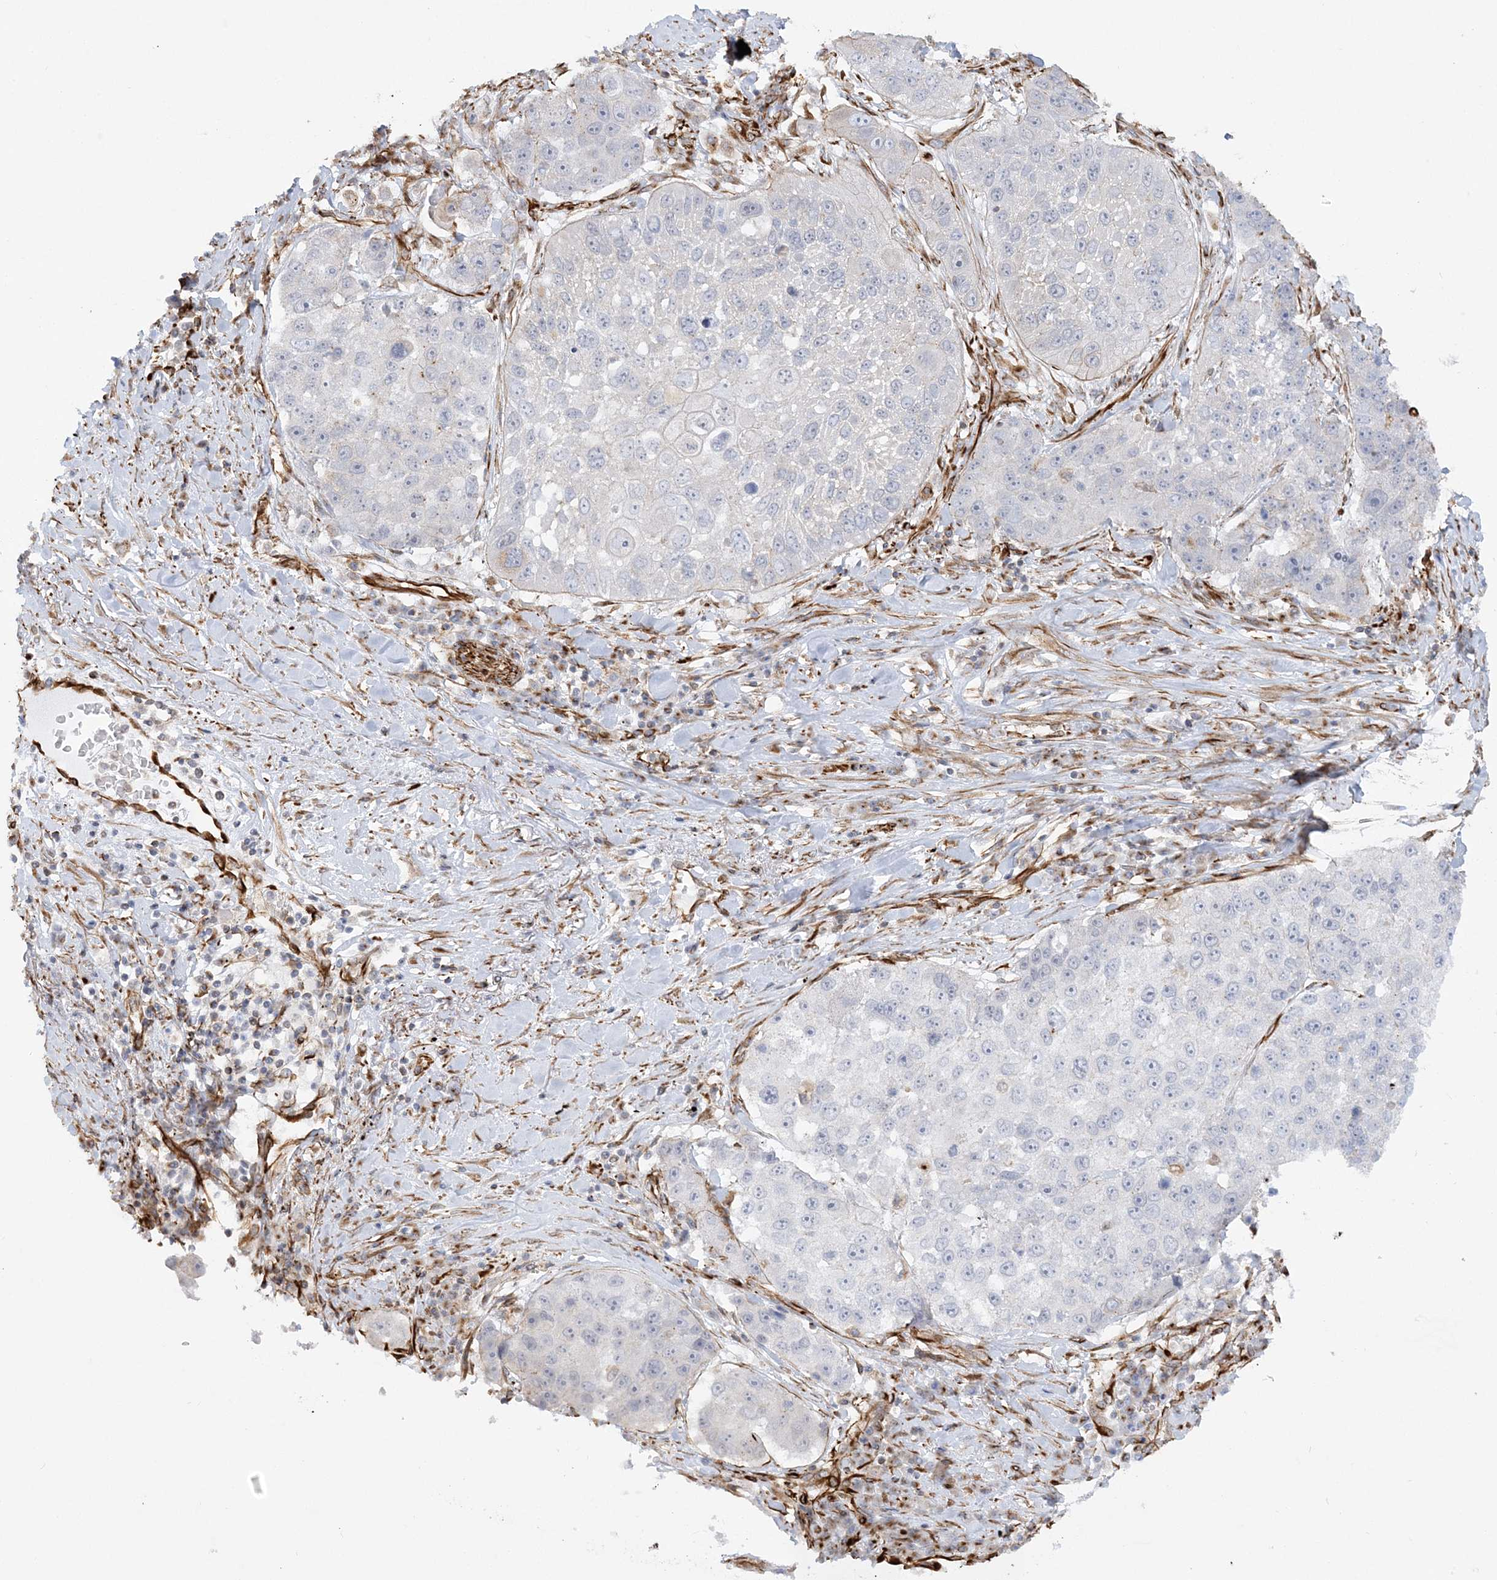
{"staining": {"intensity": "negative", "quantity": "none", "location": "none"}, "tissue": "lung cancer", "cell_type": "Tumor cells", "image_type": "cancer", "snomed": [{"axis": "morphology", "description": "Squamous cell carcinoma, NOS"}, {"axis": "topography", "description": "Lung"}], "caption": "Tumor cells show no significant positivity in lung cancer (squamous cell carcinoma).", "gene": "SCLT1", "patient": {"sex": "male", "age": 61}}